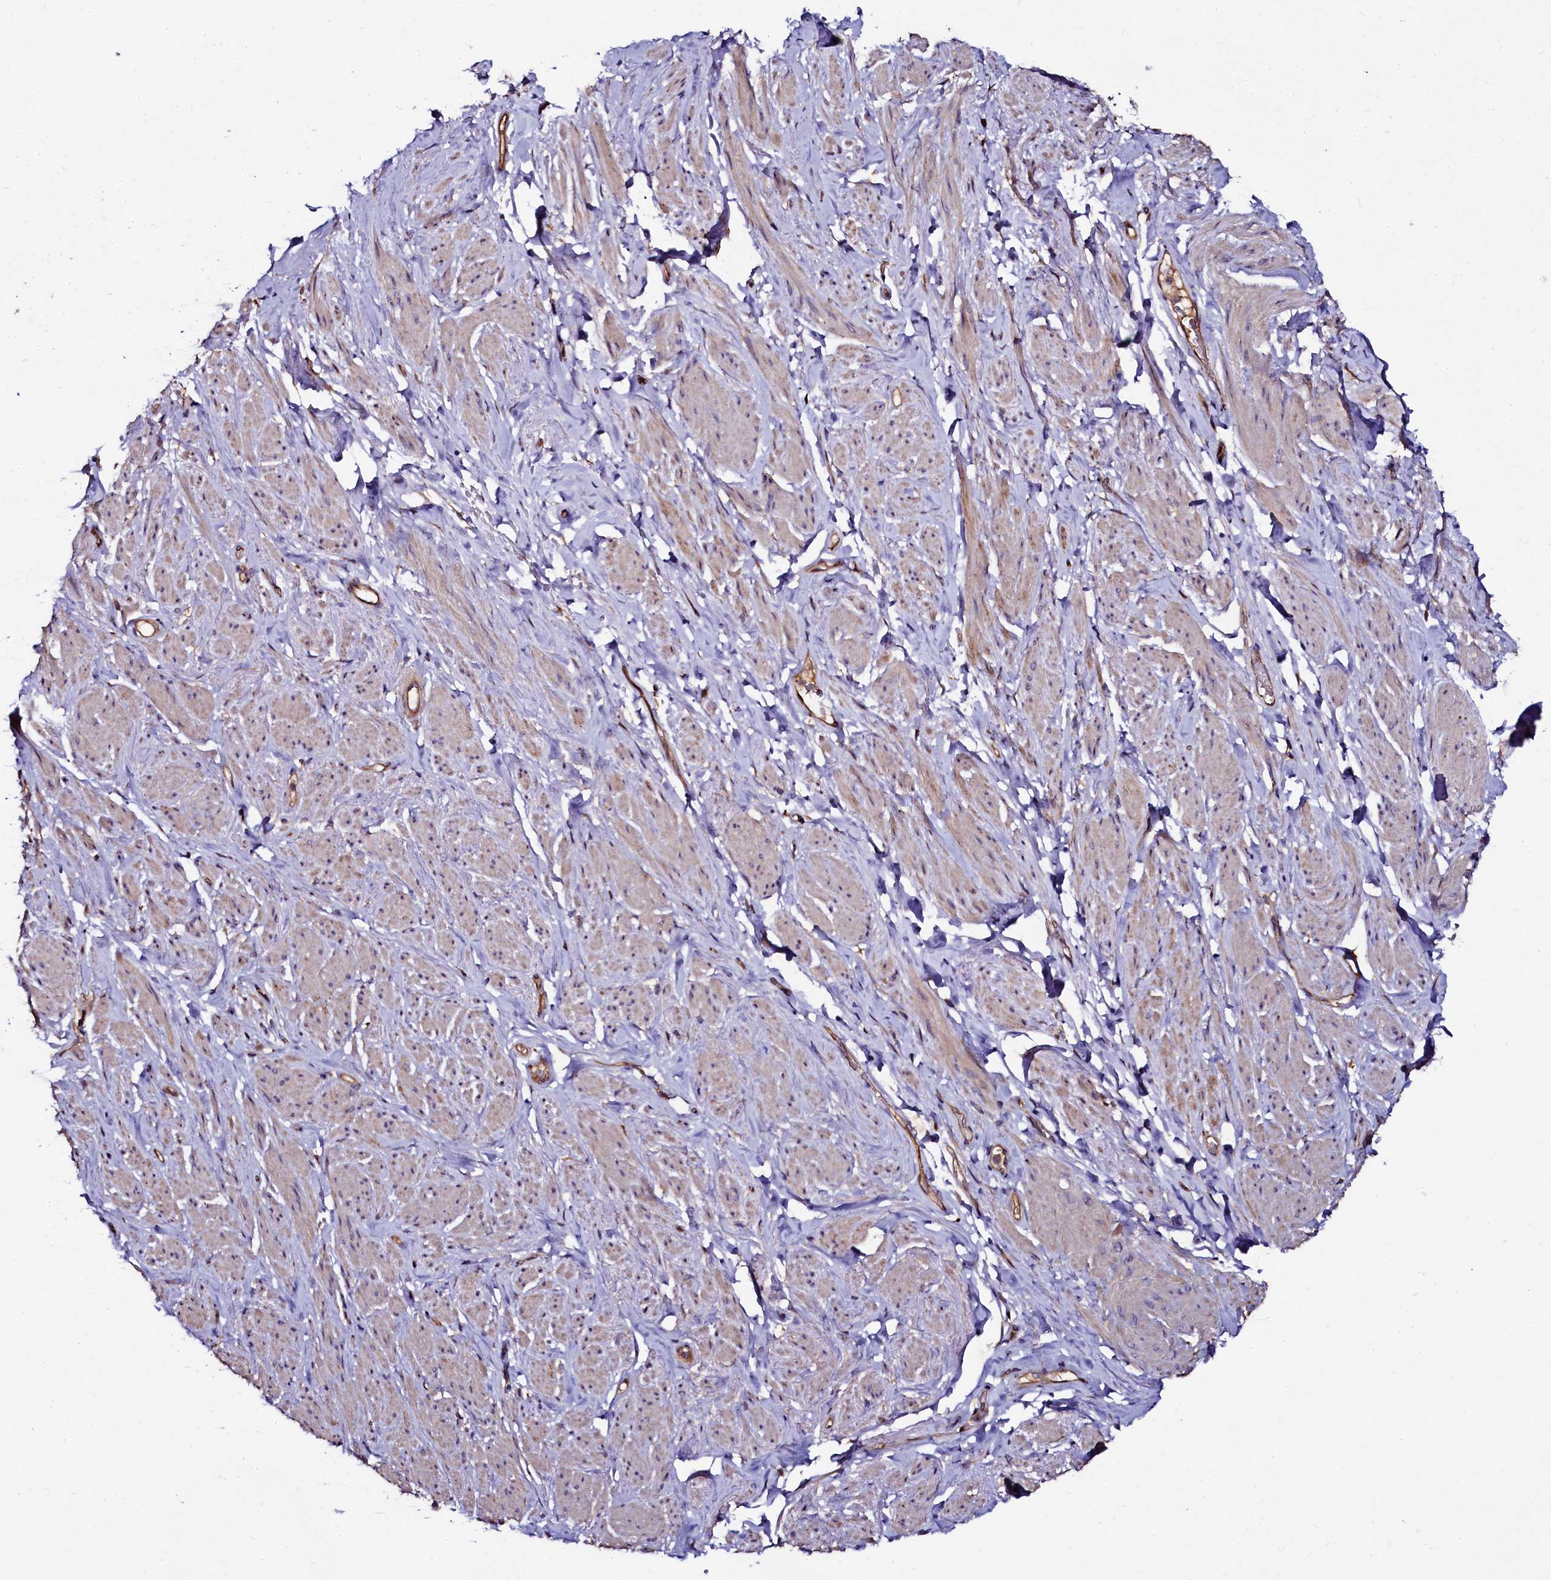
{"staining": {"intensity": "weak", "quantity": "<25%", "location": "cytoplasmic/membranous"}, "tissue": "smooth muscle", "cell_type": "Smooth muscle cells", "image_type": "normal", "snomed": [{"axis": "morphology", "description": "Normal tissue, NOS"}, {"axis": "topography", "description": "Smooth muscle"}, {"axis": "topography", "description": "Peripheral nerve tissue"}], "caption": "This is a photomicrograph of immunohistochemistry (IHC) staining of benign smooth muscle, which shows no staining in smooth muscle cells. (Stains: DAB immunohistochemistry (IHC) with hematoxylin counter stain, Microscopy: brightfield microscopy at high magnification).", "gene": "APPL2", "patient": {"sex": "male", "age": 69}}